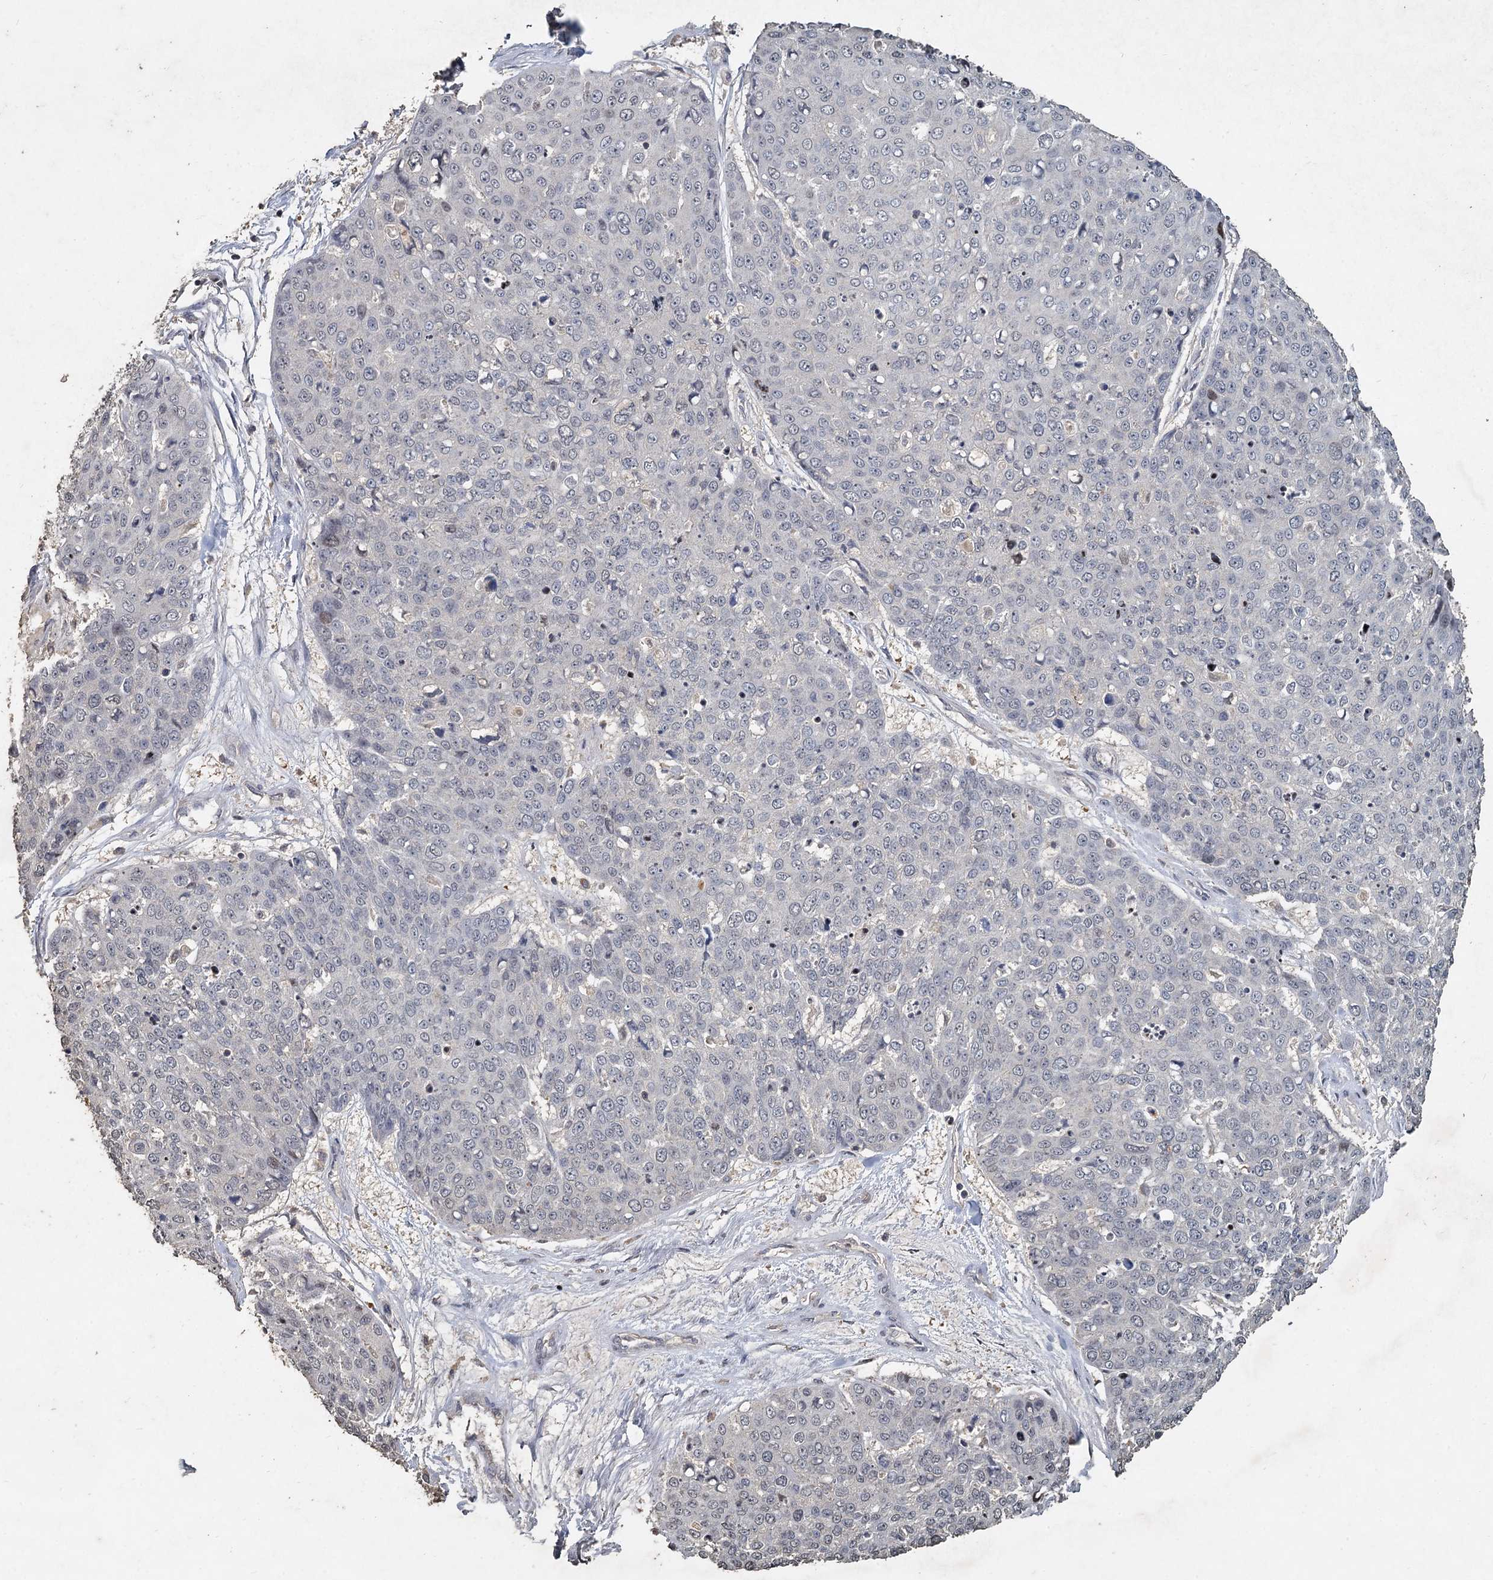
{"staining": {"intensity": "negative", "quantity": "none", "location": "none"}, "tissue": "skin cancer", "cell_type": "Tumor cells", "image_type": "cancer", "snomed": [{"axis": "morphology", "description": "Squamous cell carcinoma, NOS"}, {"axis": "topography", "description": "Skin"}], "caption": "Image shows no significant protein staining in tumor cells of squamous cell carcinoma (skin). (DAB (3,3'-diaminobenzidine) IHC, high magnification).", "gene": "CCDC61", "patient": {"sex": "male", "age": 71}}